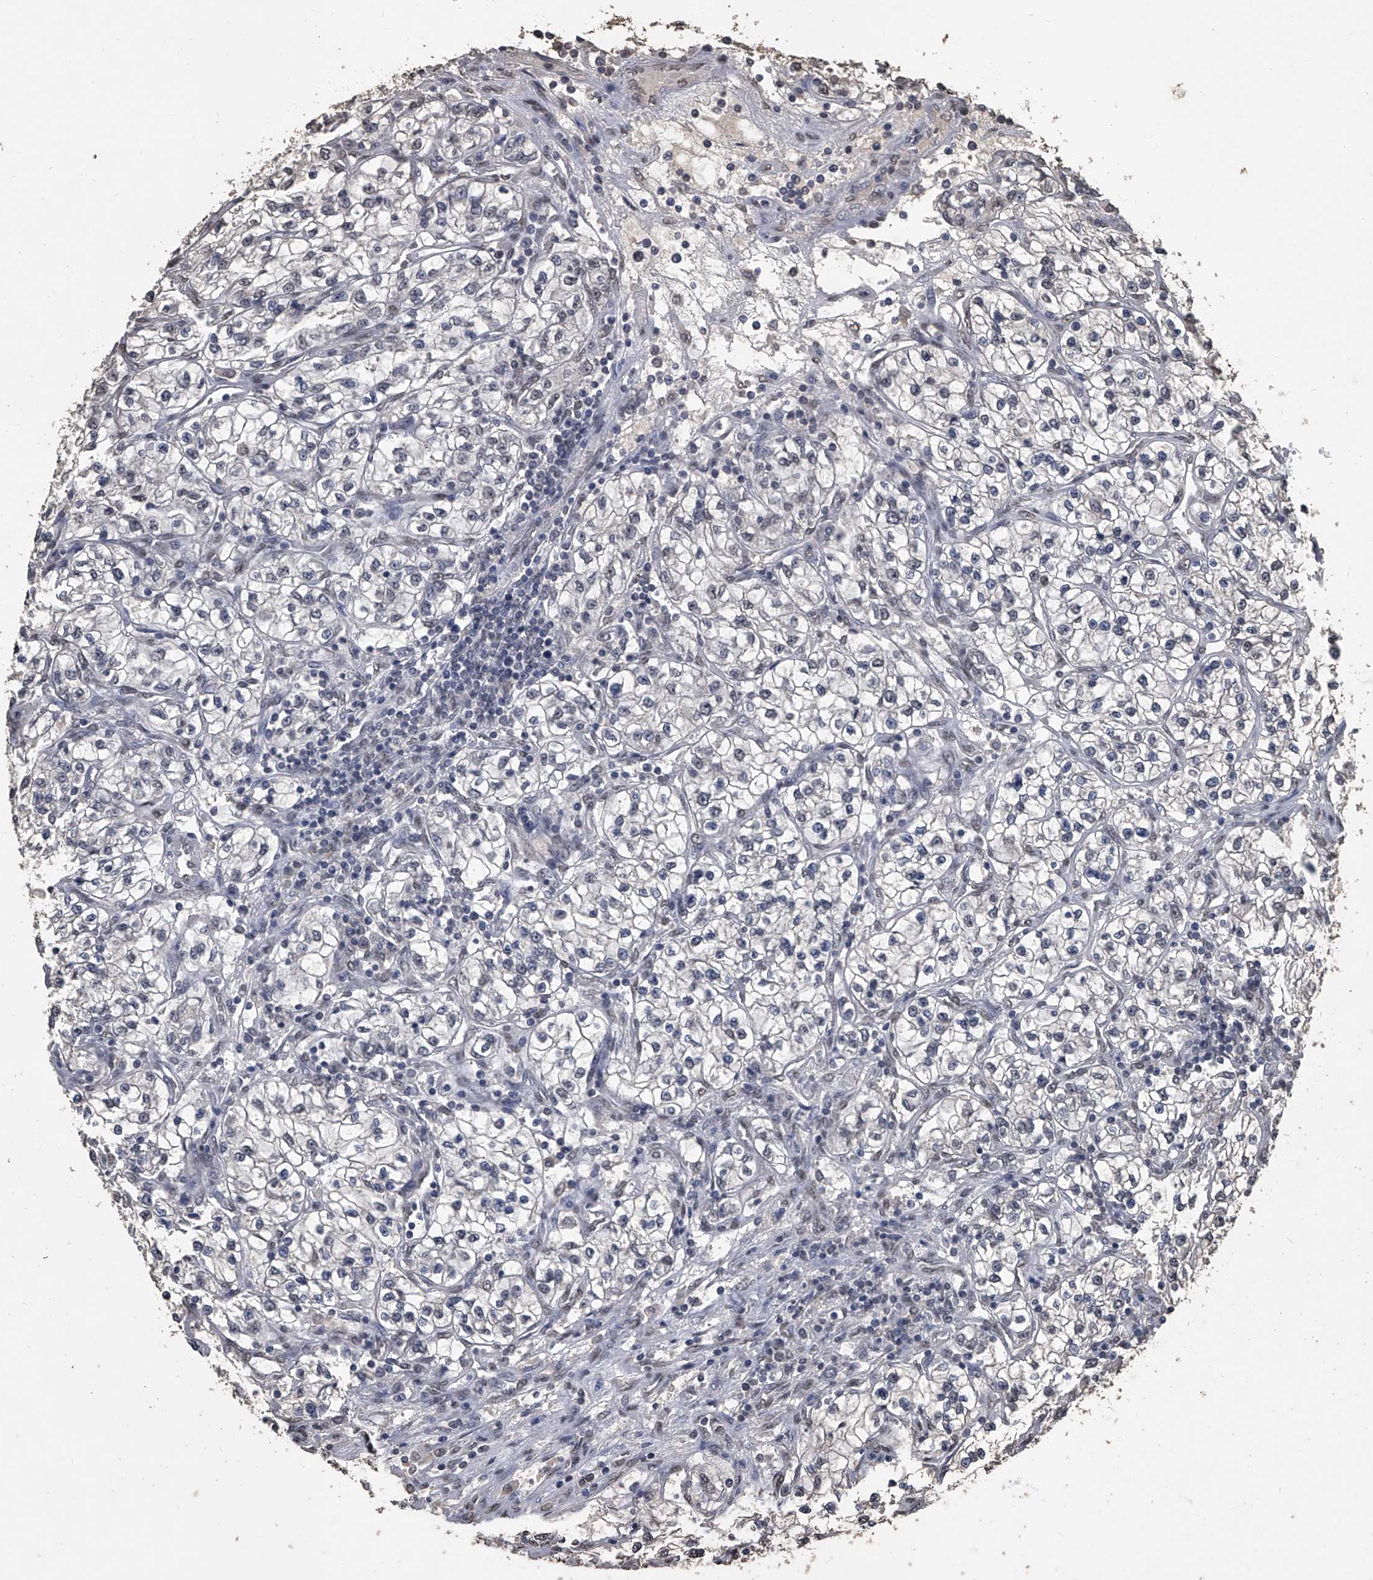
{"staining": {"intensity": "weak", "quantity": "<25%", "location": "nuclear"}, "tissue": "renal cancer", "cell_type": "Tumor cells", "image_type": "cancer", "snomed": [{"axis": "morphology", "description": "Adenocarcinoma, NOS"}, {"axis": "topography", "description": "Kidney"}], "caption": "IHC photomicrograph of neoplastic tissue: renal adenocarcinoma stained with DAB (3,3'-diaminobenzidine) shows no significant protein expression in tumor cells.", "gene": "MATR3", "patient": {"sex": "female", "age": 57}}